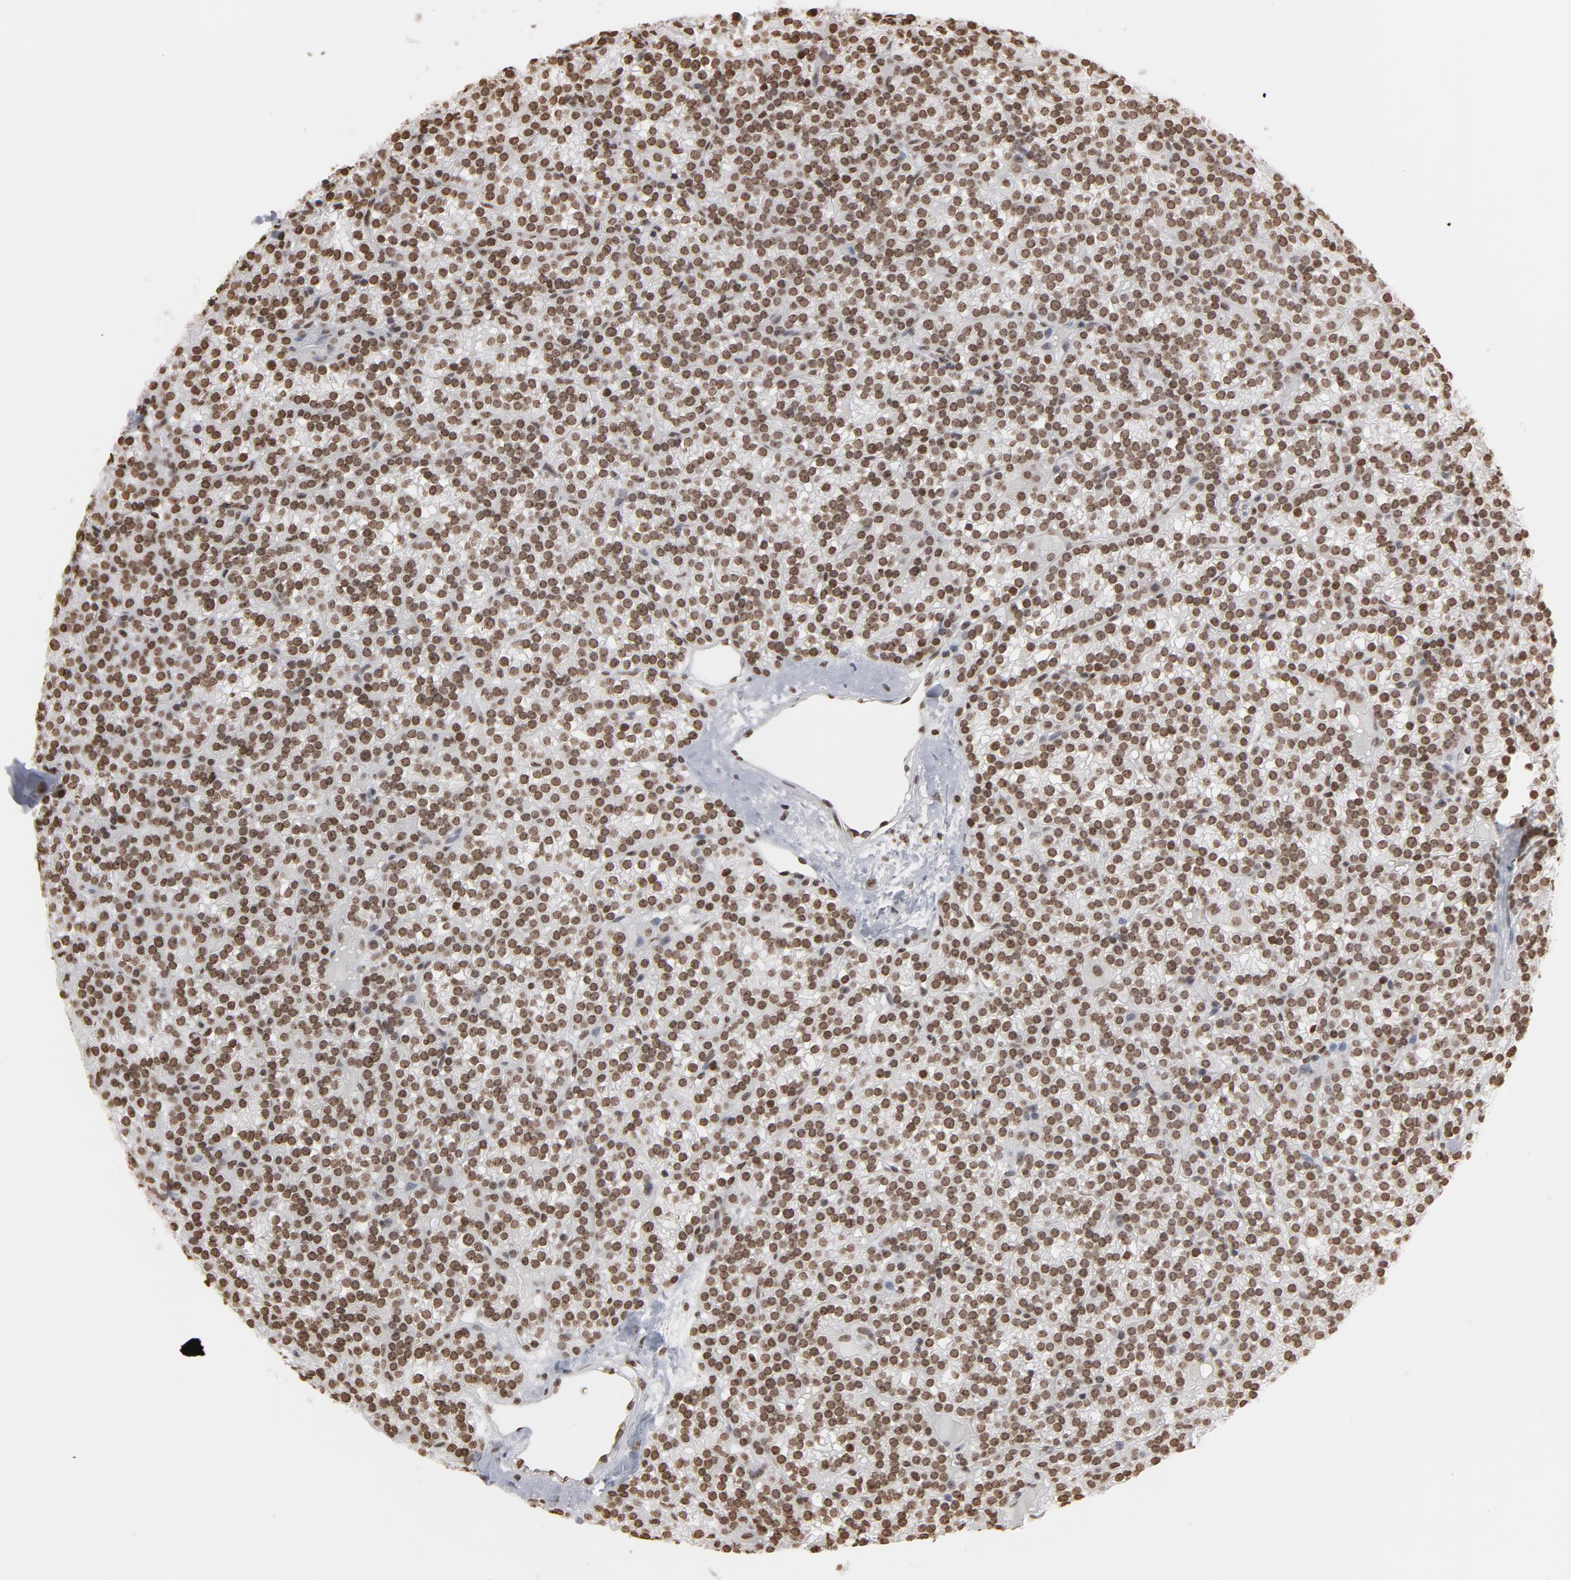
{"staining": {"intensity": "moderate", "quantity": ">75%", "location": "nuclear"}, "tissue": "parathyroid gland", "cell_type": "Glandular cells", "image_type": "normal", "snomed": [{"axis": "morphology", "description": "Normal tissue, NOS"}, {"axis": "topography", "description": "Parathyroid gland"}], "caption": "Parathyroid gland stained with IHC shows moderate nuclear staining in approximately >75% of glandular cells.", "gene": "H2AC12", "patient": {"sex": "female", "age": 50}}